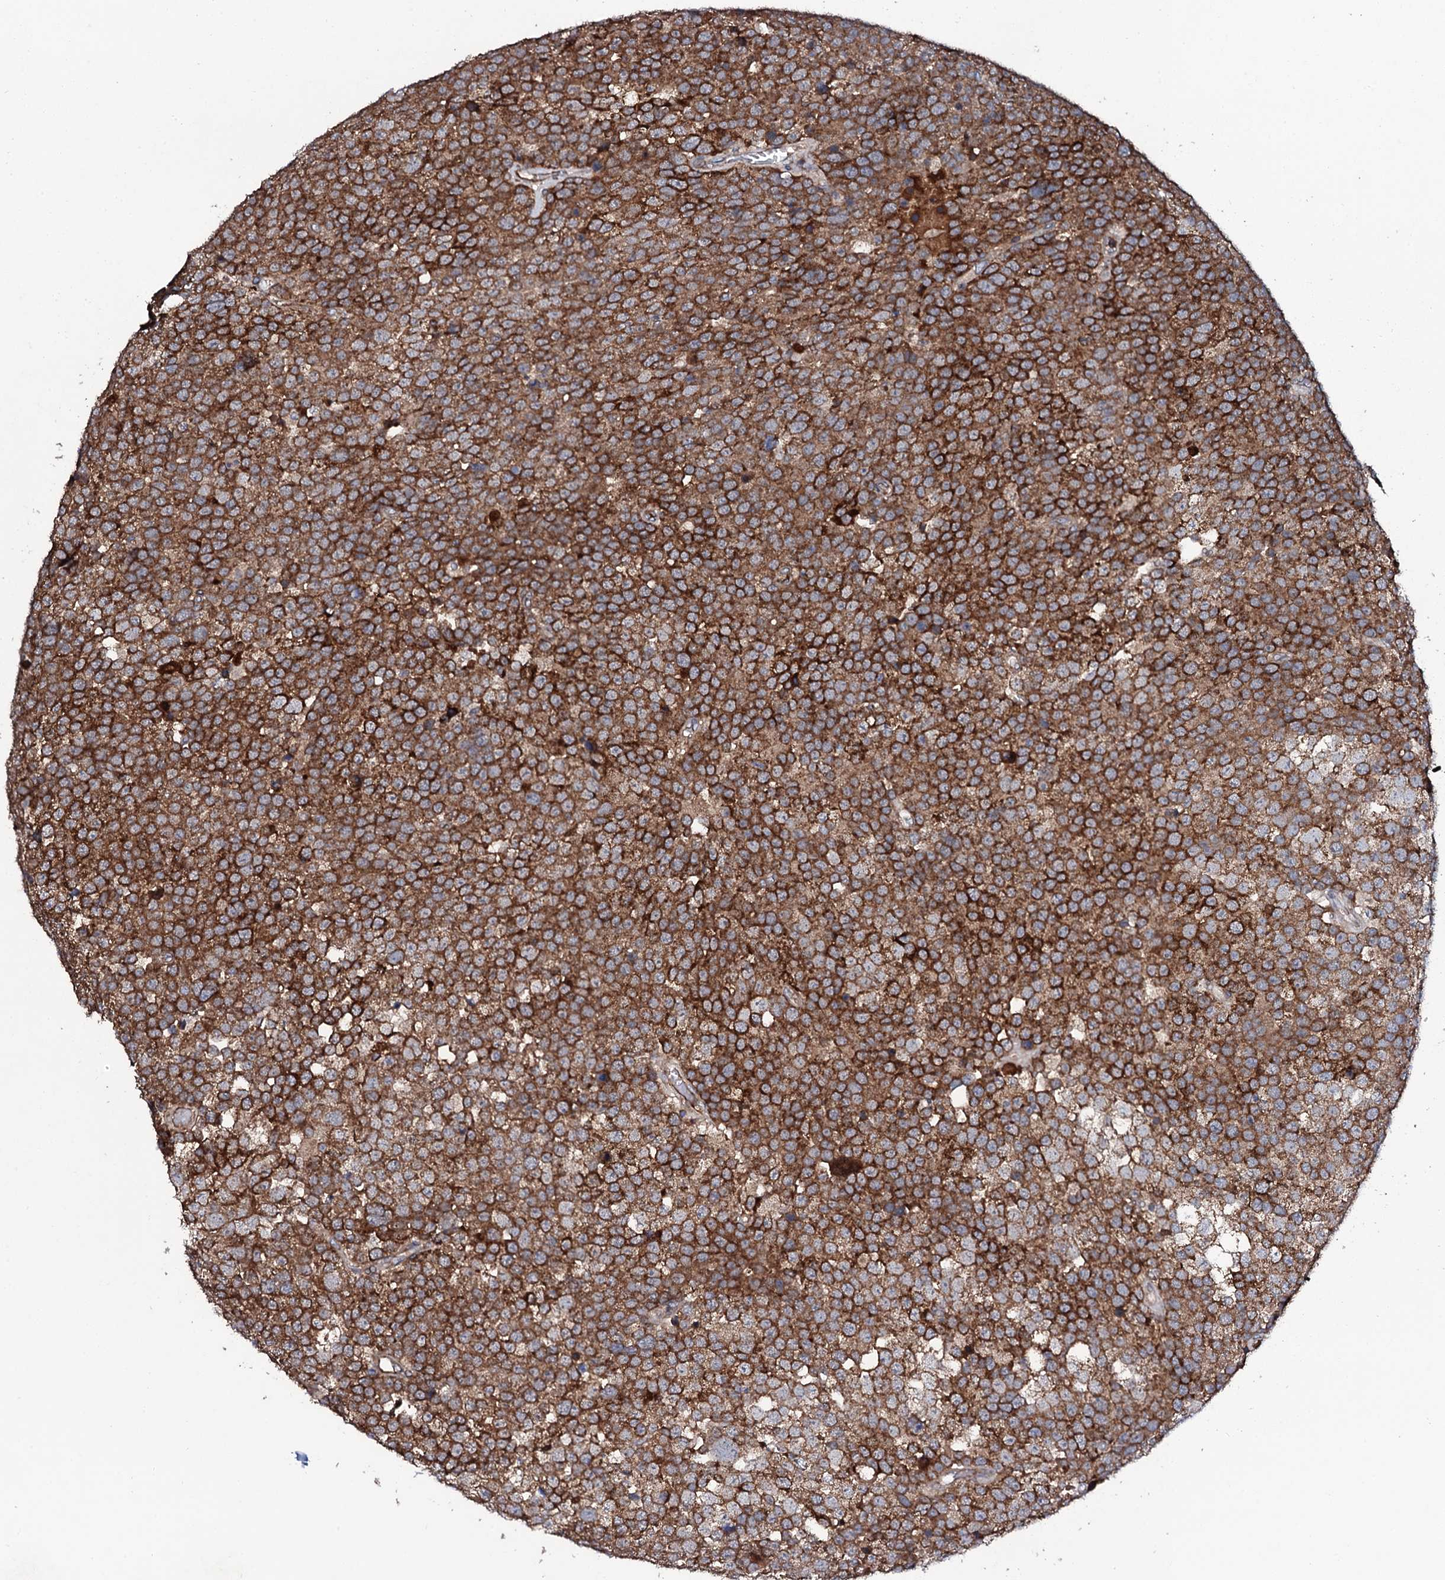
{"staining": {"intensity": "strong", "quantity": ">75%", "location": "cytoplasmic/membranous"}, "tissue": "testis cancer", "cell_type": "Tumor cells", "image_type": "cancer", "snomed": [{"axis": "morphology", "description": "Seminoma, NOS"}, {"axis": "topography", "description": "Testis"}], "caption": "An IHC micrograph of neoplastic tissue is shown. Protein staining in brown shows strong cytoplasmic/membranous positivity in testis cancer (seminoma) within tumor cells. The staining was performed using DAB (3,3'-diaminobenzidine), with brown indicating positive protein expression. Nuclei are stained blue with hematoxylin.", "gene": "PPP1R3D", "patient": {"sex": "male", "age": 71}}